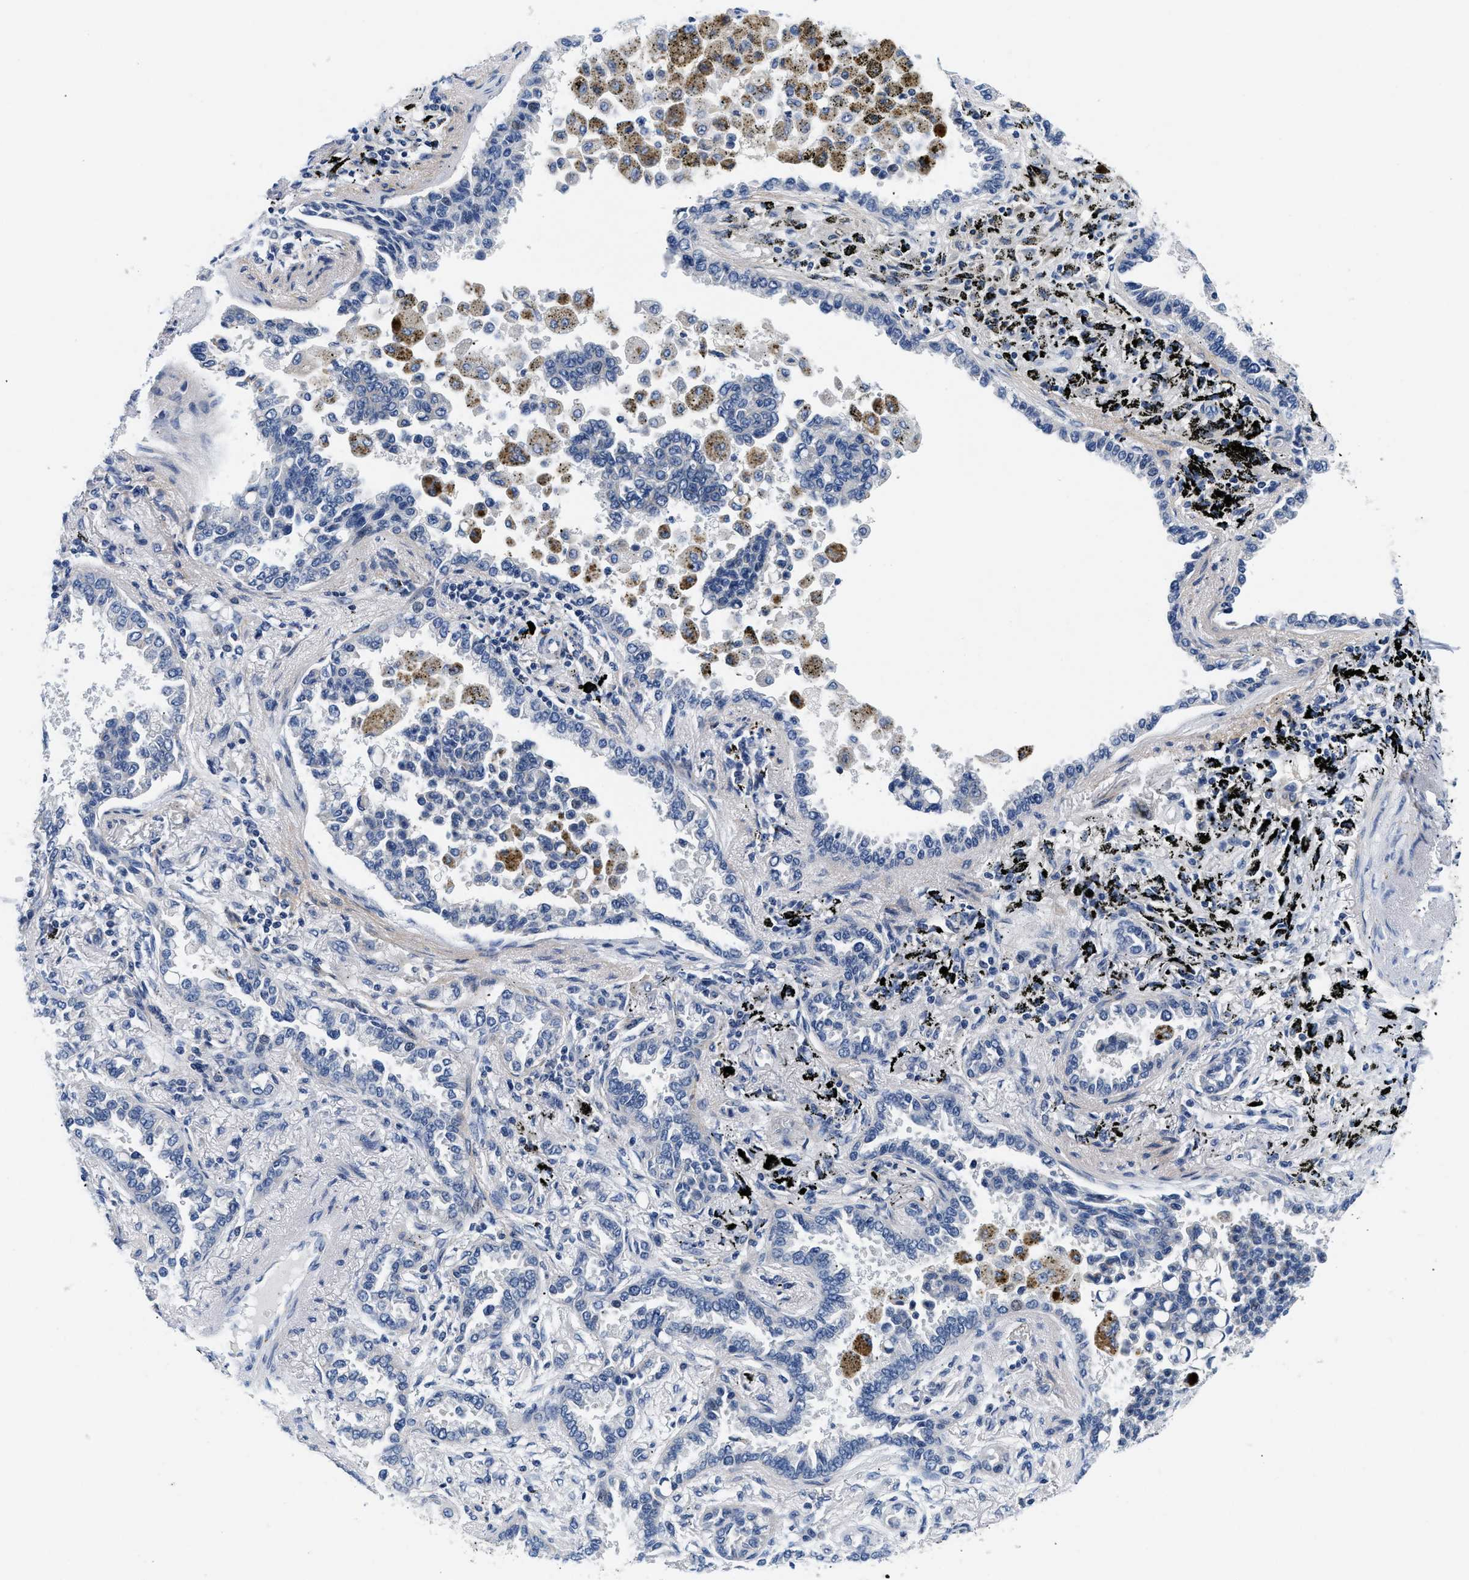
{"staining": {"intensity": "negative", "quantity": "none", "location": "none"}, "tissue": "lung cancer", "cell_type": "Tumor cells", "image_type": "cancer", "snomed": [{"axis": "morphology", "description": "Normal tissue, NOS"}, {"axis": "morphology", "description": "Adenocarcinoma, NOS"}, {"axis": "topography", "description": "Lung"}], "caption": "This is an immunohistochemistry image of human lung adenocarcinoma. There is no staining in tumor cells.", "gene": "PDP1", "patient": {"sex": "male", "age": 59}}